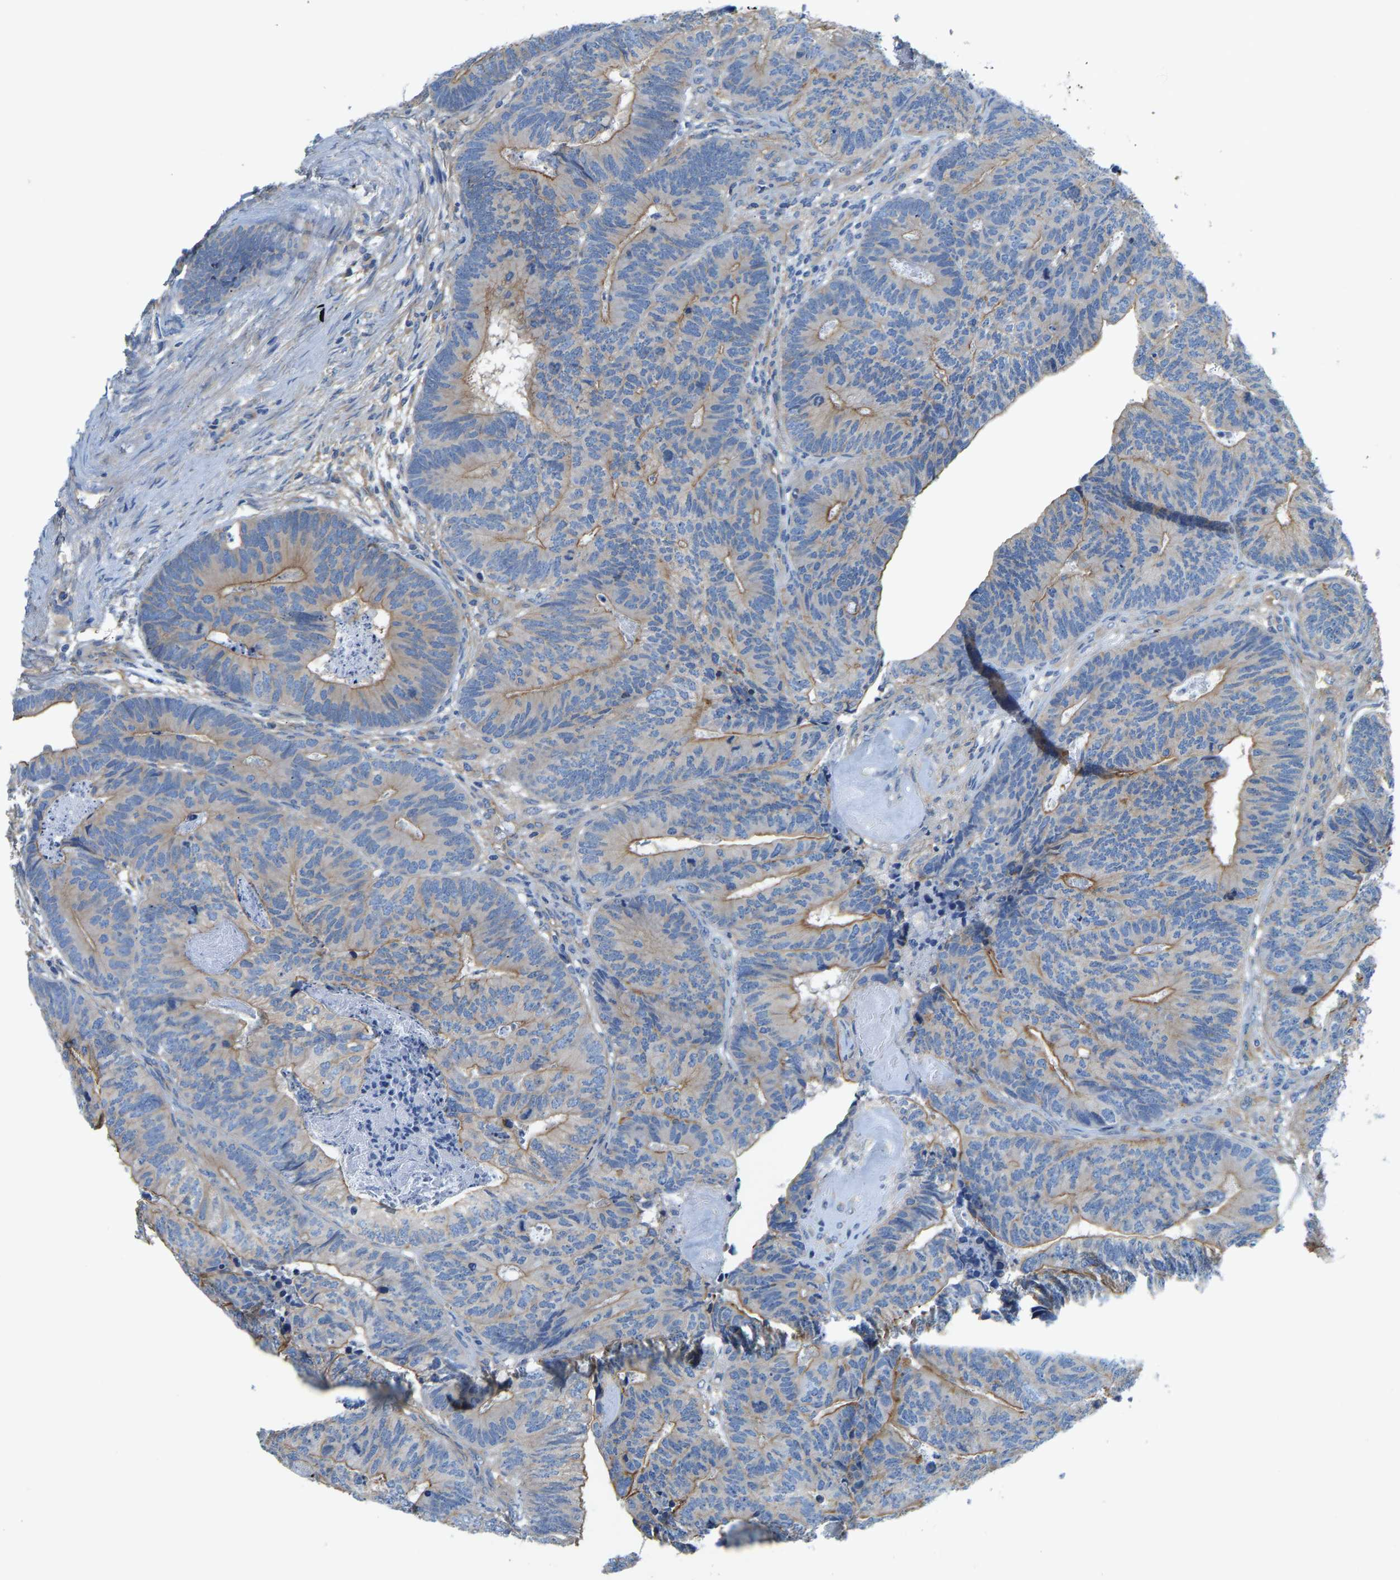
{"staining": {"intensity": "moderate", "quantity": "25%-75%", "location": "cytoplasmic/membranous"}, "tissue": "colorectal cancer", "cell_type": "Tumor cells", "image_type": "cancer", "snomed": [{"axis": "morphology", "description": "Adenocarcinoma, NOS"}, {"axis": "topography", "description": "Colon"}], "caption": "A brown stain labels moderate cytoplasmic/membranous positivity of a protein in colorectal cancer (adenocarcinoma) tumor cells.", "gene": "CHAD", "patient": {"sex": "female", "age": 67}}